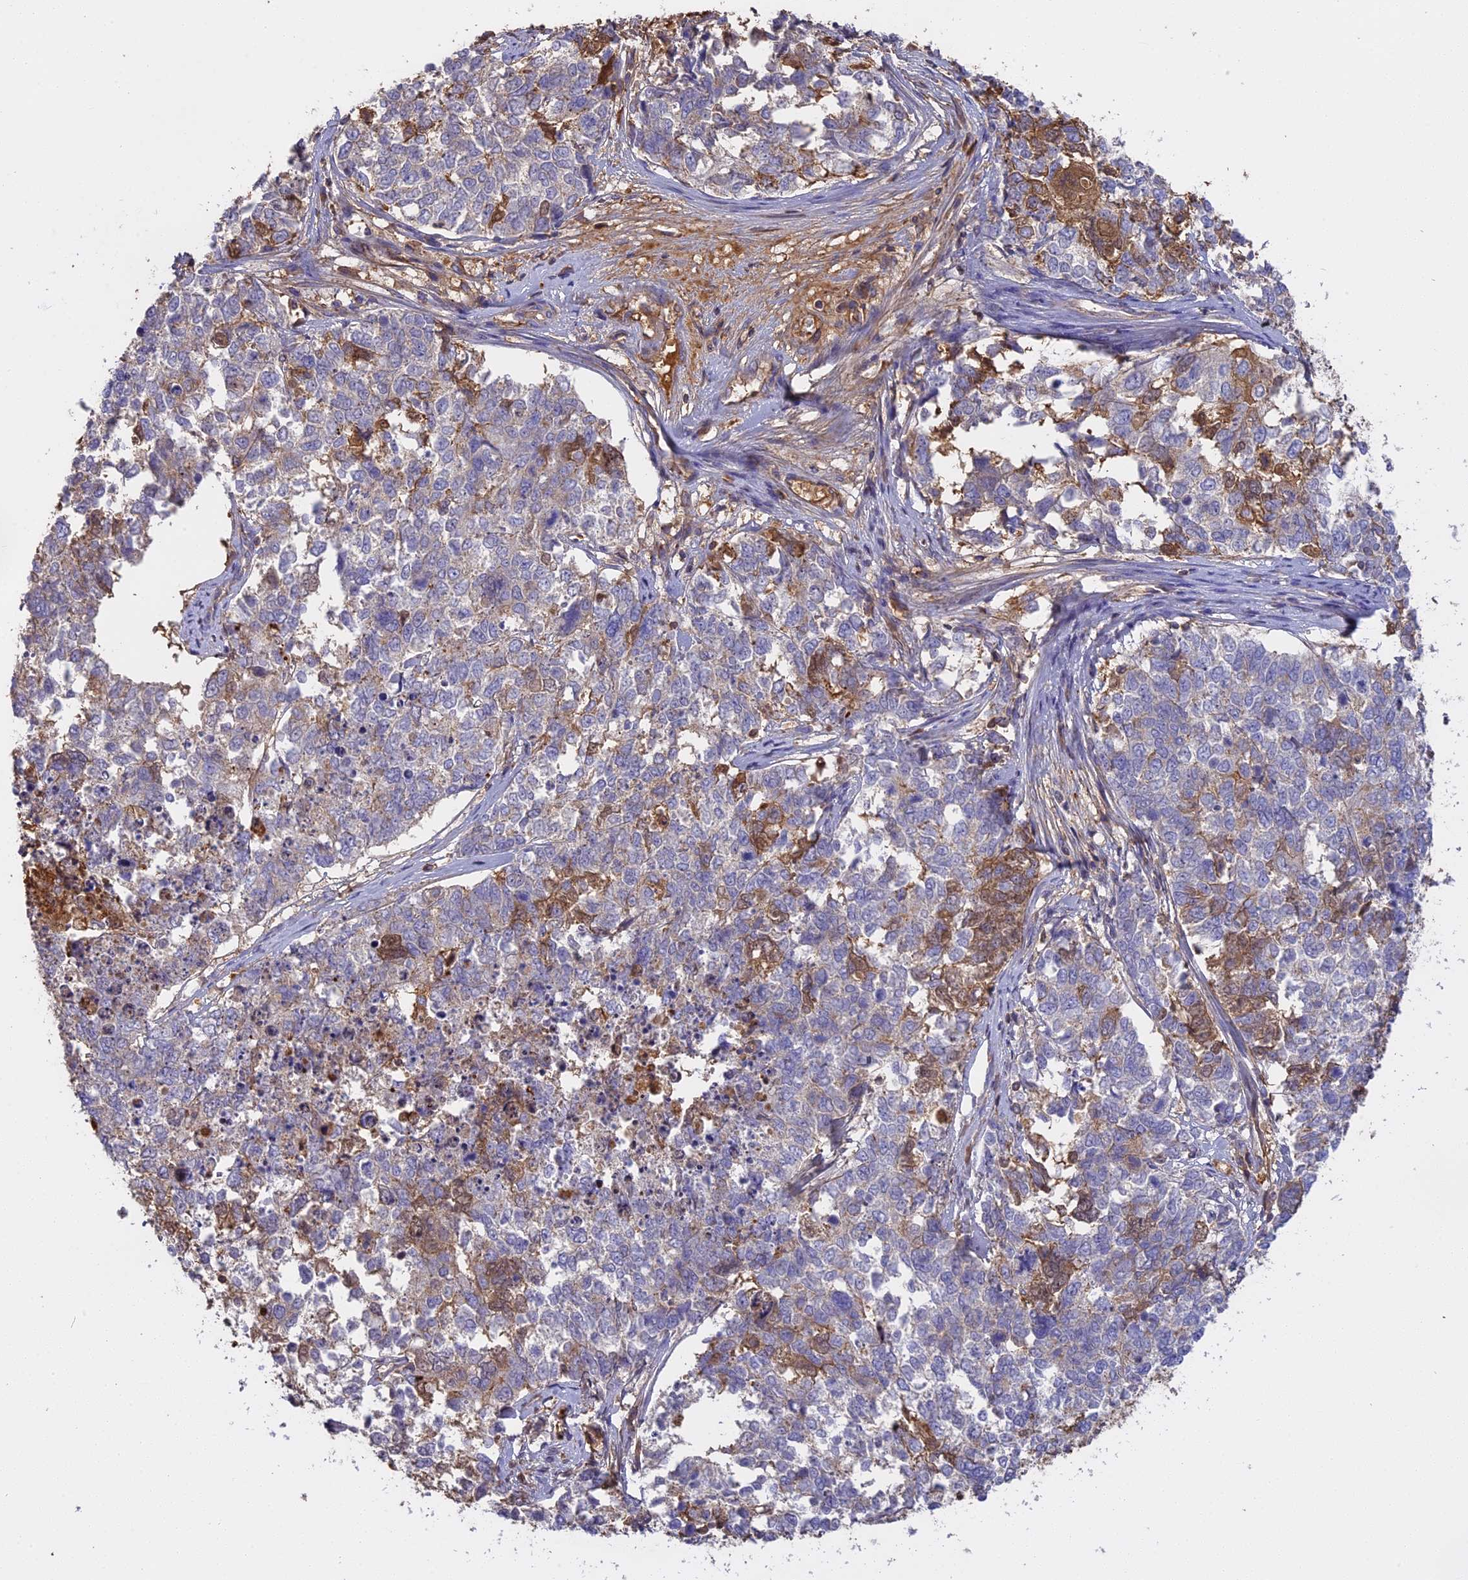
{"staining": {"intensity": "moderate", "quantity": "<25%", "location": "cytoplasmic/membranous"}, "tissue": "cervical cancer", "cell_type": "Tumor cells", "image_type": "cancer", "snomed": [{"axis": "morphology", "description": "Squamous cell carcinoma, NOS"}, {"axis": "topography", "description": "Cervix"}], "caption": "Moderate cytoplasmic/membranous expression for a protein is appreciated in approximately <25% of tumor cells of cervical squamous cell carcinoma using immunohistochemistry (IHC).", "gene": "CFAP119", "patient": {"sex": "female", "age": 63}}